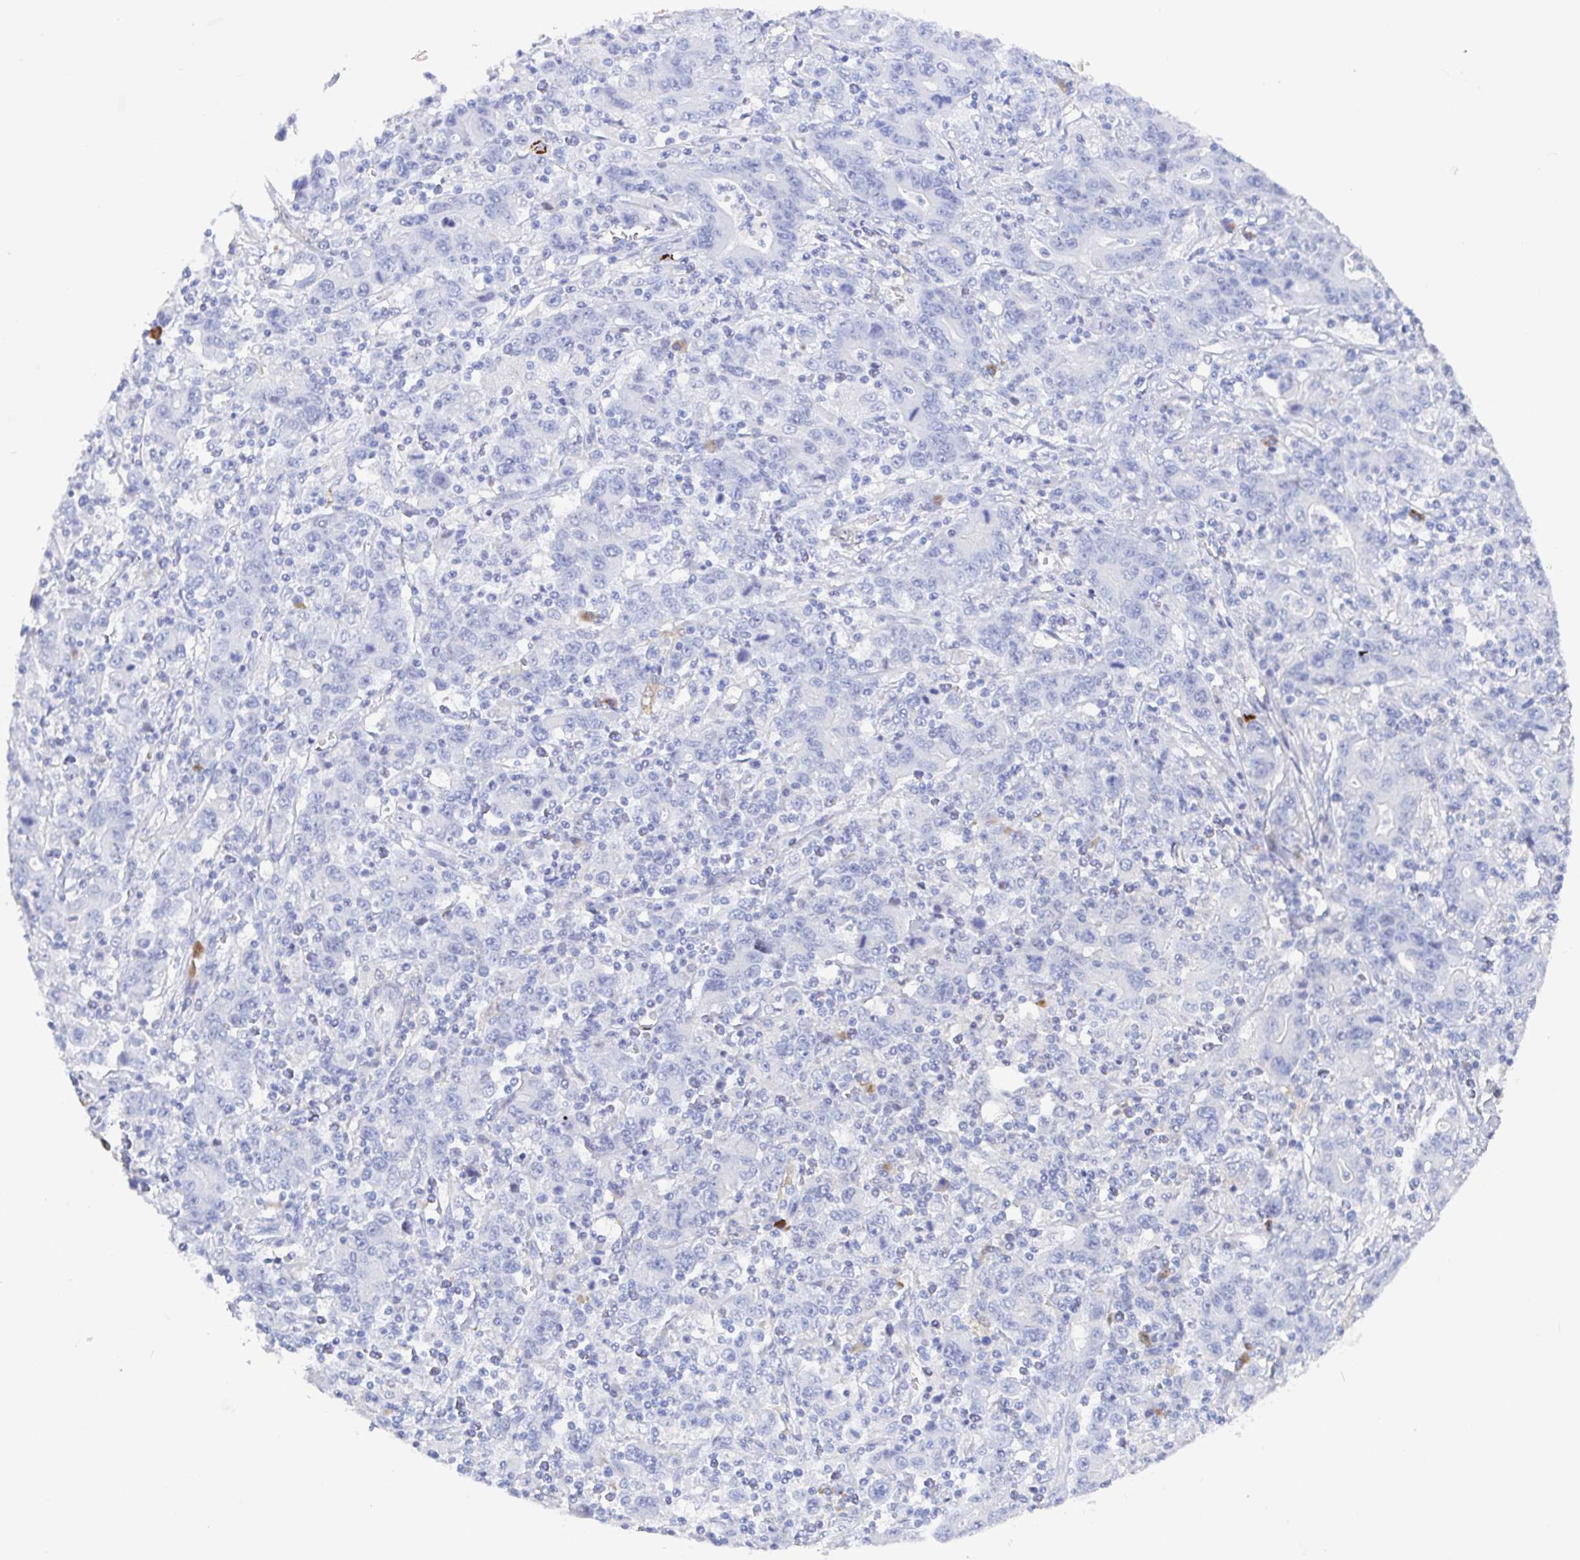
{"staining": {"intensity": "negative", "quantity": "none", "location": "none"}, "tissue": "stomach cancer", "cell_type": "Tumor cells", "image_type": "cancer", "snomed": [{"axis": "morphology", "description": "Adenocarcinoma, NOS"}, {"axis": "topography", "description": "Stomach, upper"}], "caption": "Stomach adenocarcinoma was stained to show a protein in brown. There is no significant staining in tumor cells.", "gene": "OR2A4", "patient": {"sex": "male", "age": 69}}